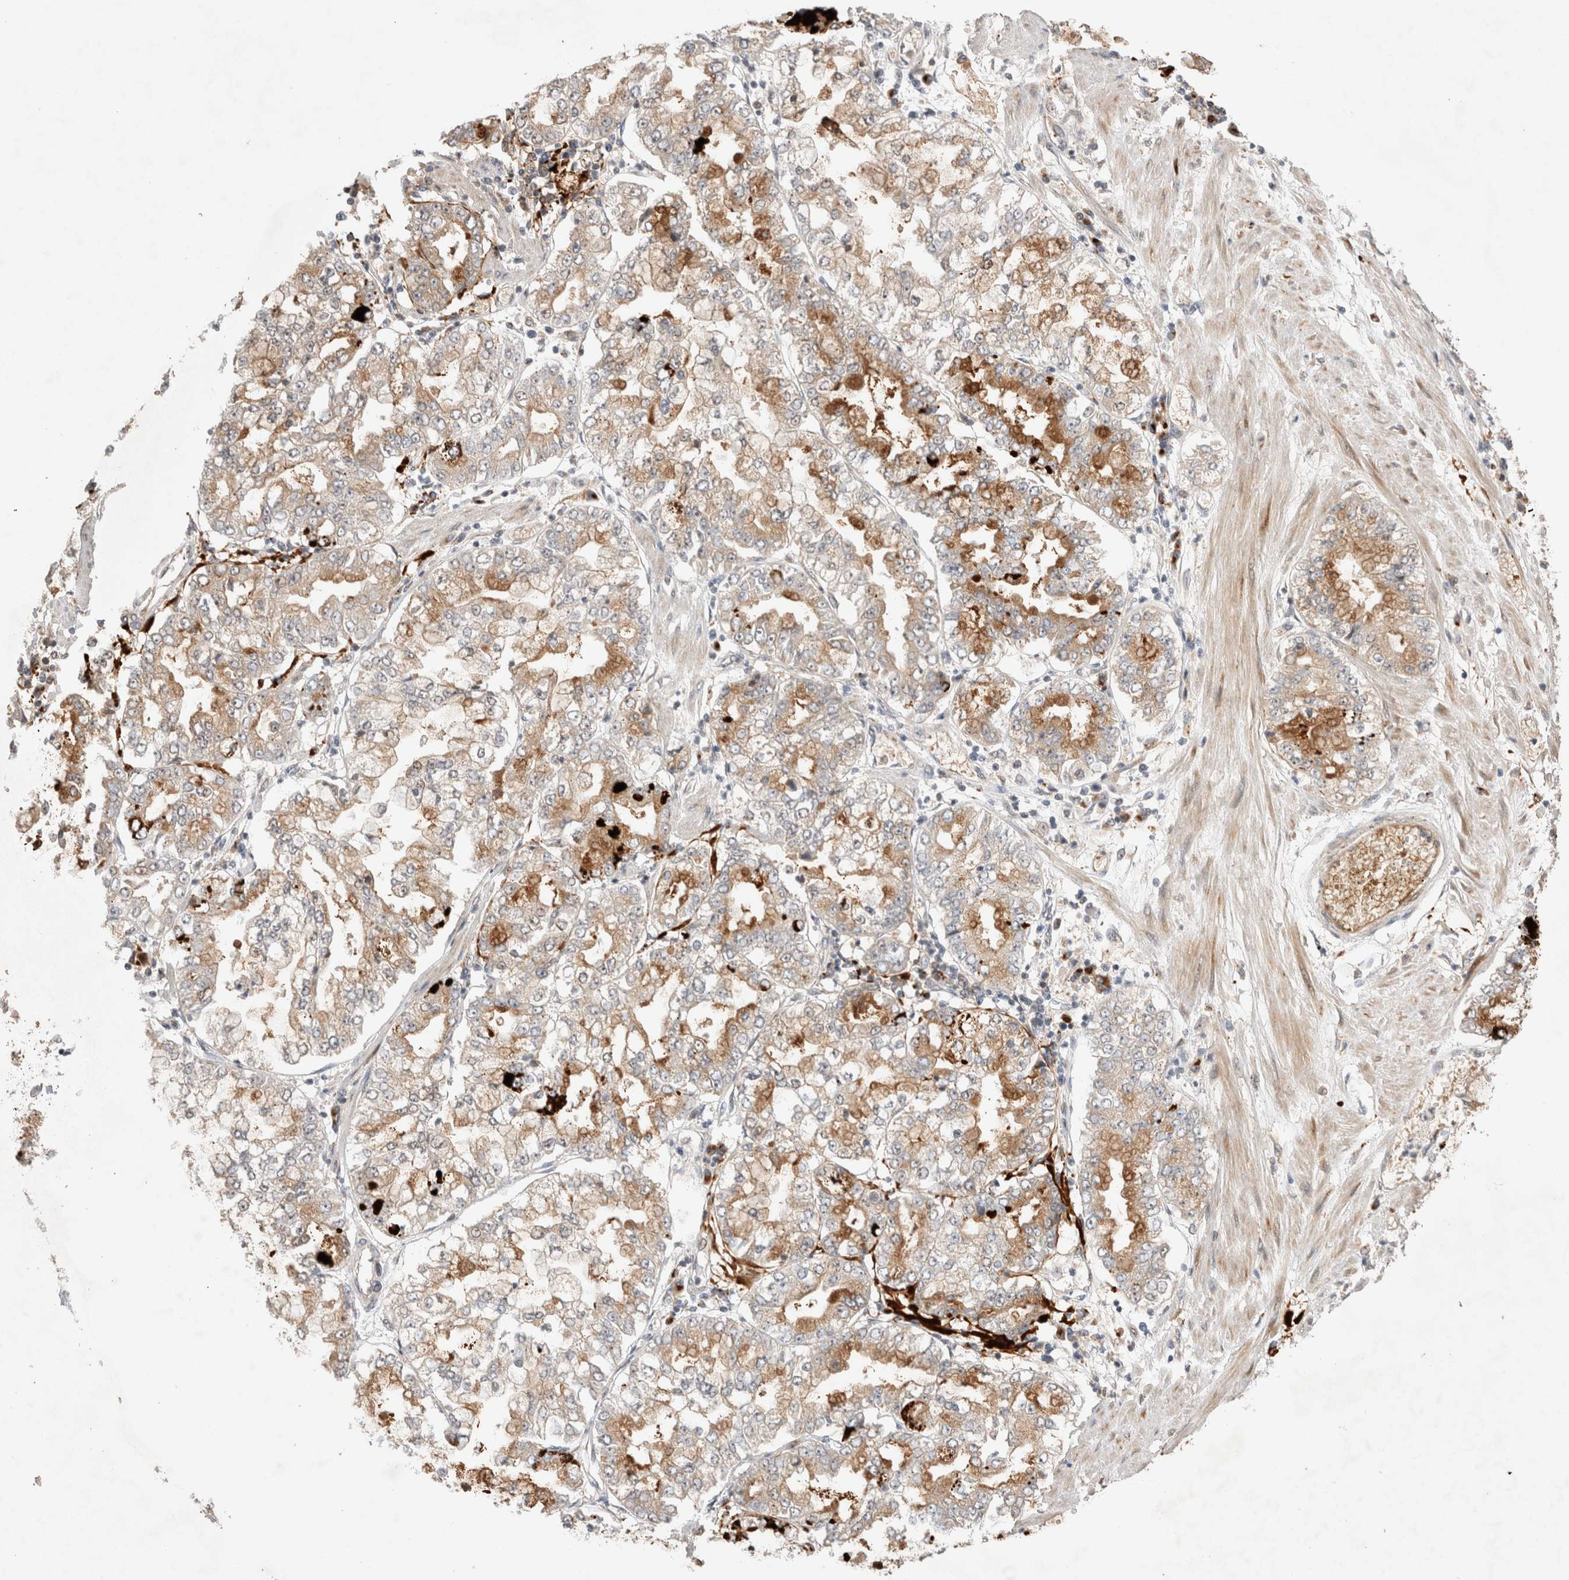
{"staining": {"intensity": "moderate", "quantity": "<25%", "location": "cytoplasmic/membranous,nuclear"}, "tissue": "stomach cancer", "cell_type": "Tumor cells", "image_type": "cancer", "snomed": [{"axis": "morphology", "description": "Adenocarcinoma, NOS"}, {"axis": "topography", "description": "Stomach"}], "caption": "Approximately <25% of tumor cells in human adenocarcinoma (stomach) display moderate cytoplasmic/membranous and nuclear protein expression as visualized by brown immunohistochemical staining.", "gene": "OTUD6B", "patient": {"sex": "male", "age": 76}}